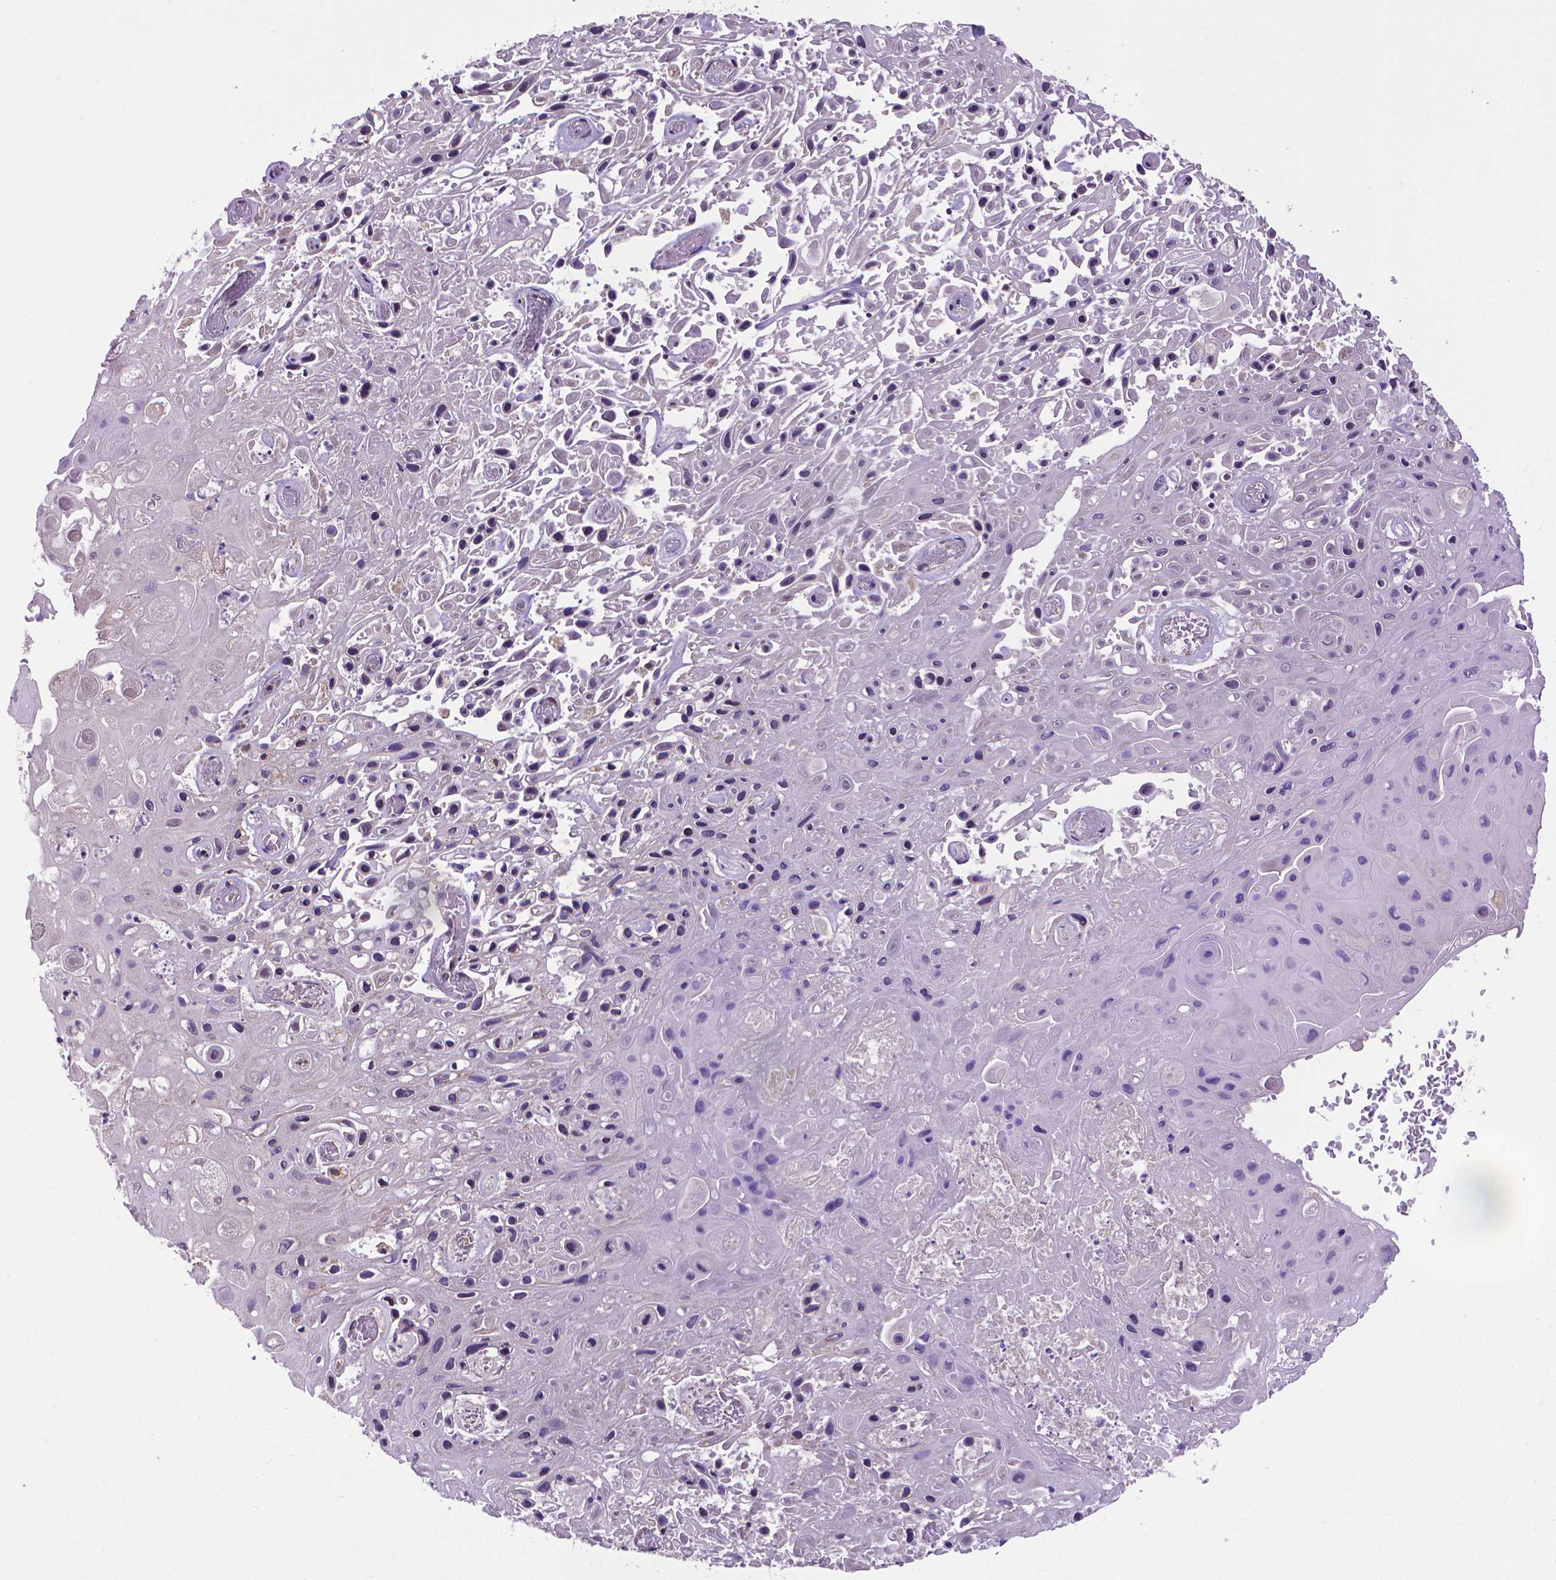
{"staining": {"intensity": "negative", "quantity": "none", "location": "none"}, "tissue": "skin cancer", "cell_type": "Tumor cells", "image_type": "cancer", "snomed": [{"axis": "morphology", "description": "Squamous cell carcinoma, NOS"}, {"axis": "topography", "description": "Skin"}], "caption": "IHC of human skin cancer (squamous cell carcinoma) exhibits no positivity in tumor cells. (IHC, brightfield microscopy, high magnification).", "gene": "GPR63", "patient": {"sex": "male", "age": 82}}